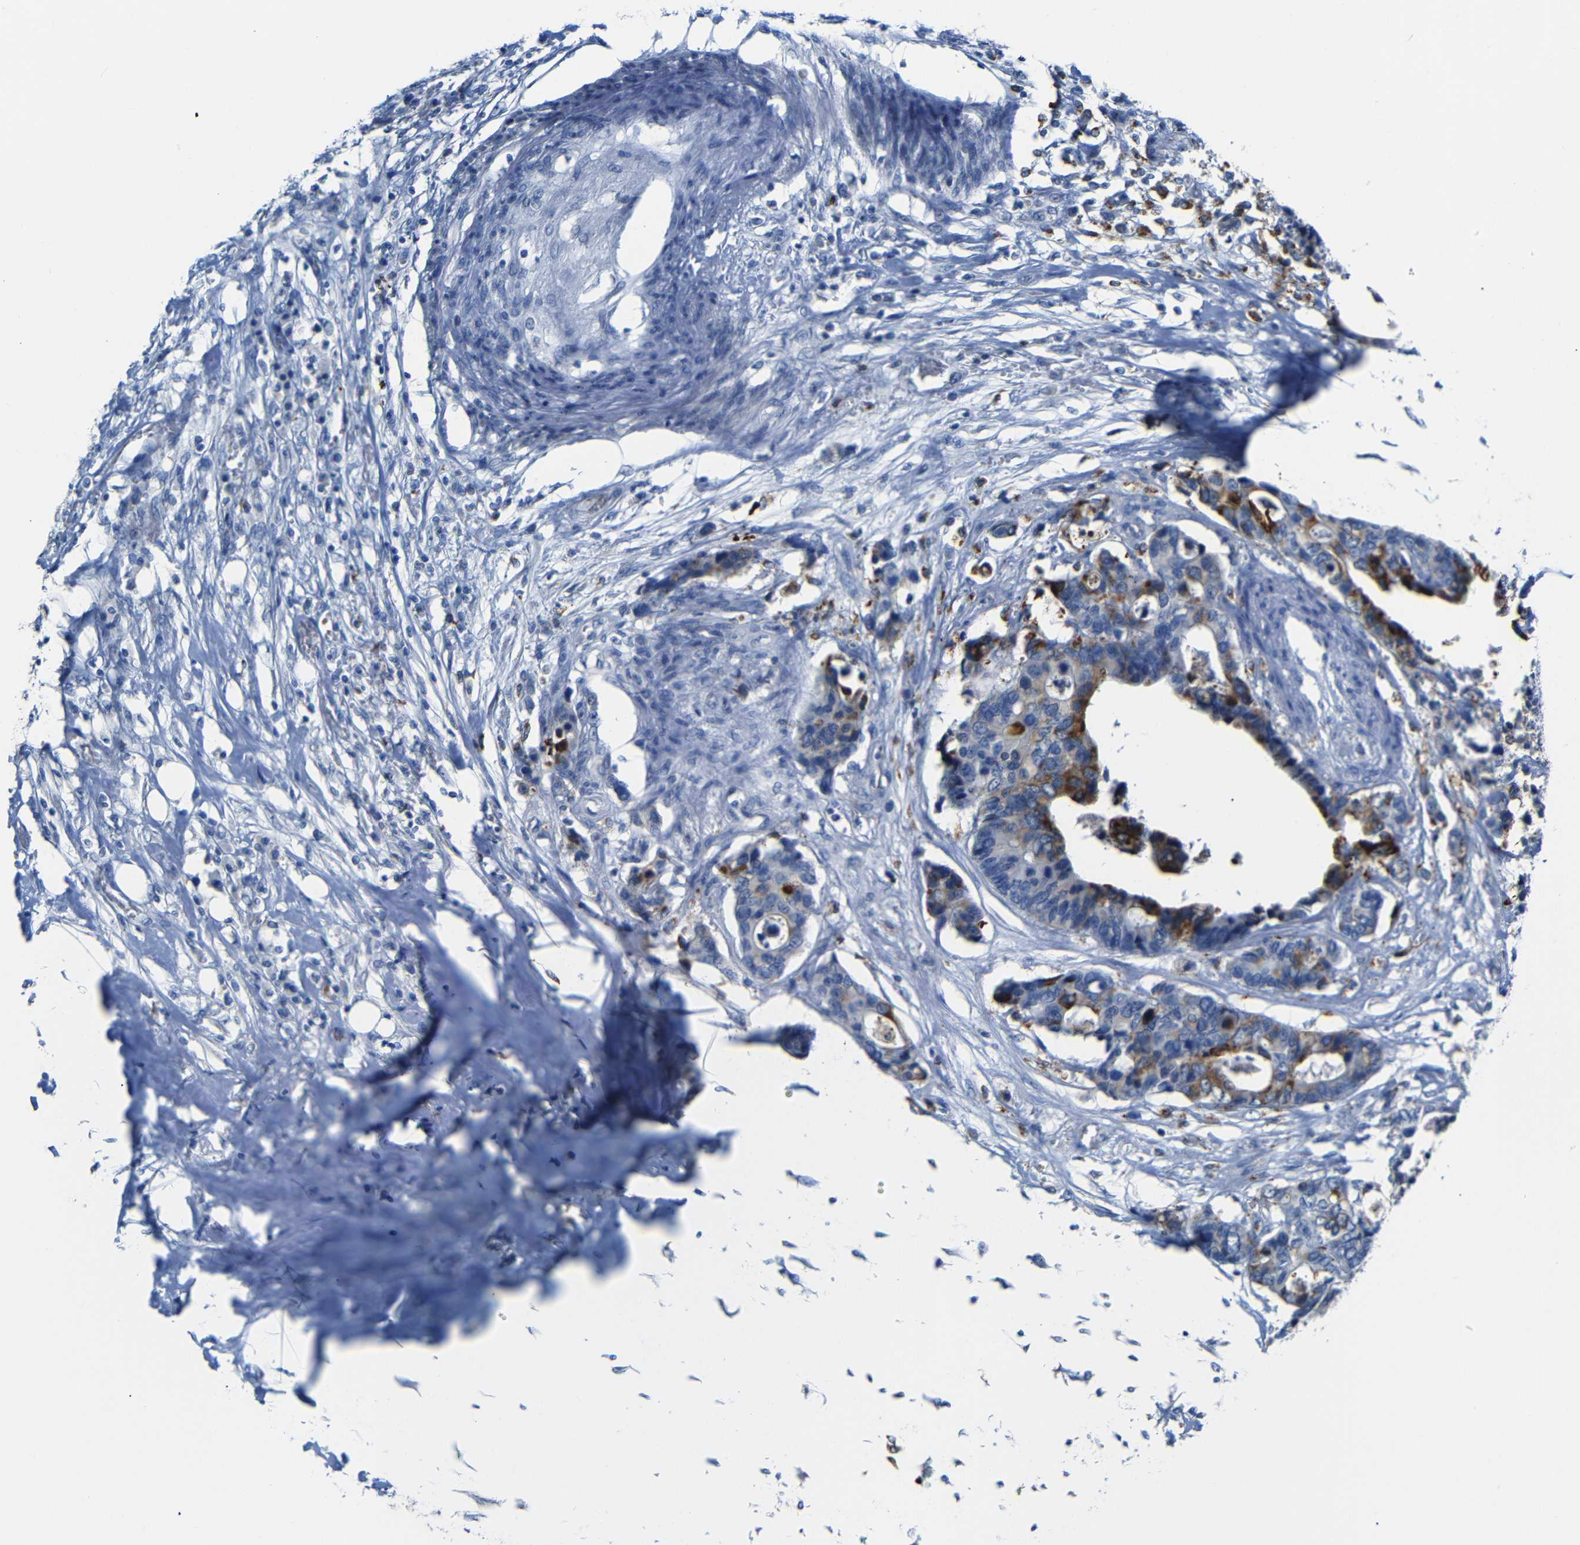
{"staining": {"intensity": "moderate", "quantity": "<25%", "location": "cytoplasmic/membranous"}, "tissue": "colorectal cancer", "cell_type": "Tumor cells", "image_type": "cancer", "snomed": [{"axis": "morphology", "description": "Adenocarcinoma, NOS"}, {"axis": "topography", "description": "Rectum"}], "caption": "Tumor cells exhibit moderate cytoplasmic/membranous positivity in approximately <25% of cells in colorectal adenocarcinoma.", "gene": "C15orf48", "patient": {"sex": "male", "age": 55}}